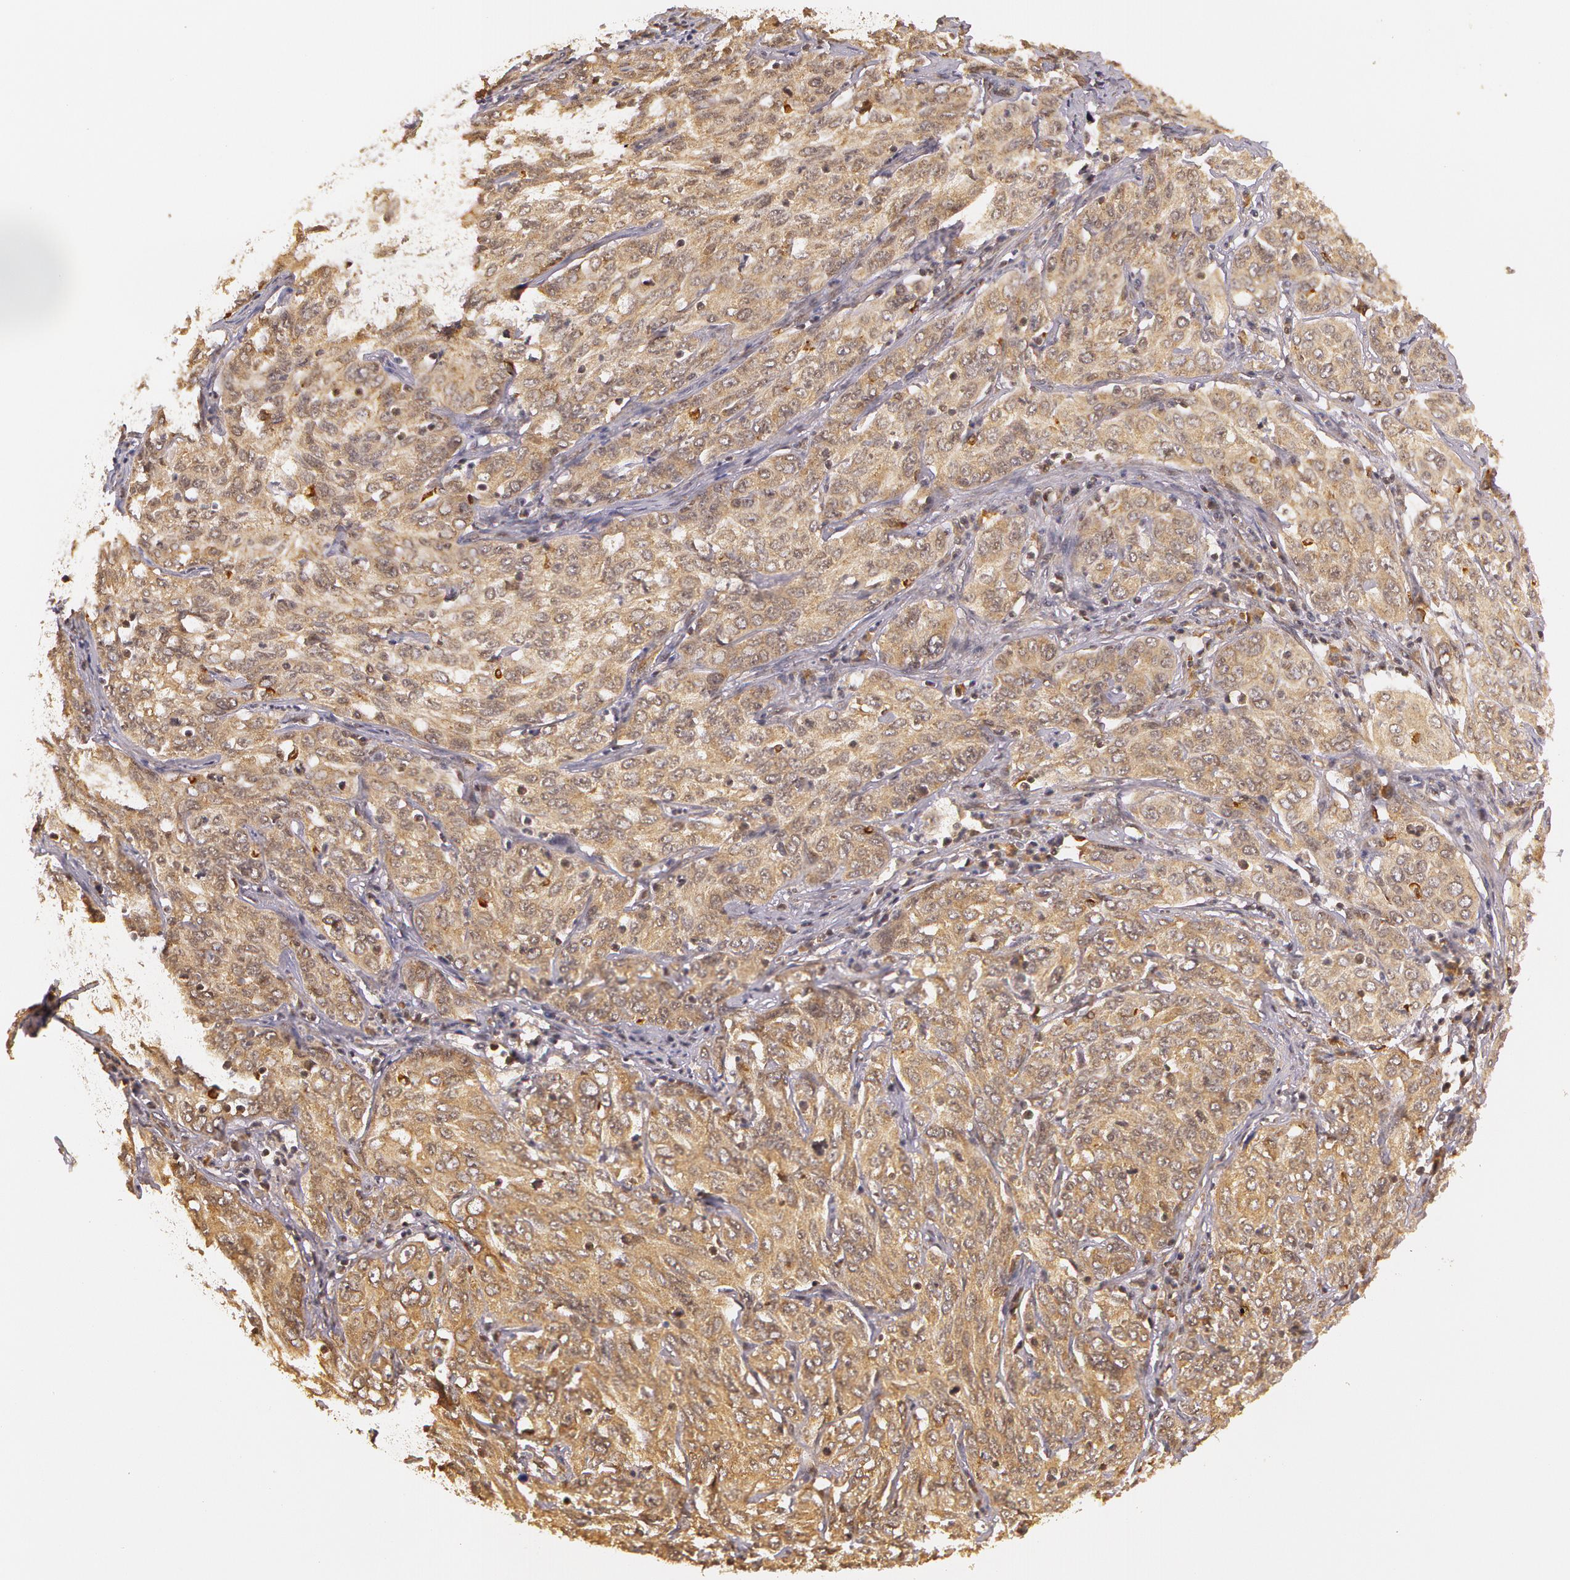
{"staining": {"intensity": "moderate", "quantity": ">75%", "location": "cytoplasmic/membranous"}, "tissue": "cervical cancer", "cell_type": "Tumor cells", "image_type": "cancer", "snomed": [{"axis": "morphology", "description": "Squamous cell carcinoma, NOS"}, {"axis": "topography", "description": "Cervix"}], "caption": "Protein staining of cervical cancer tissue demonstrates moderate cytoplasmic/membranous staining in approximately >75% of tumor cells.", "gene": "ASCC2", "patient": {"sex": "female", "age": 38}}